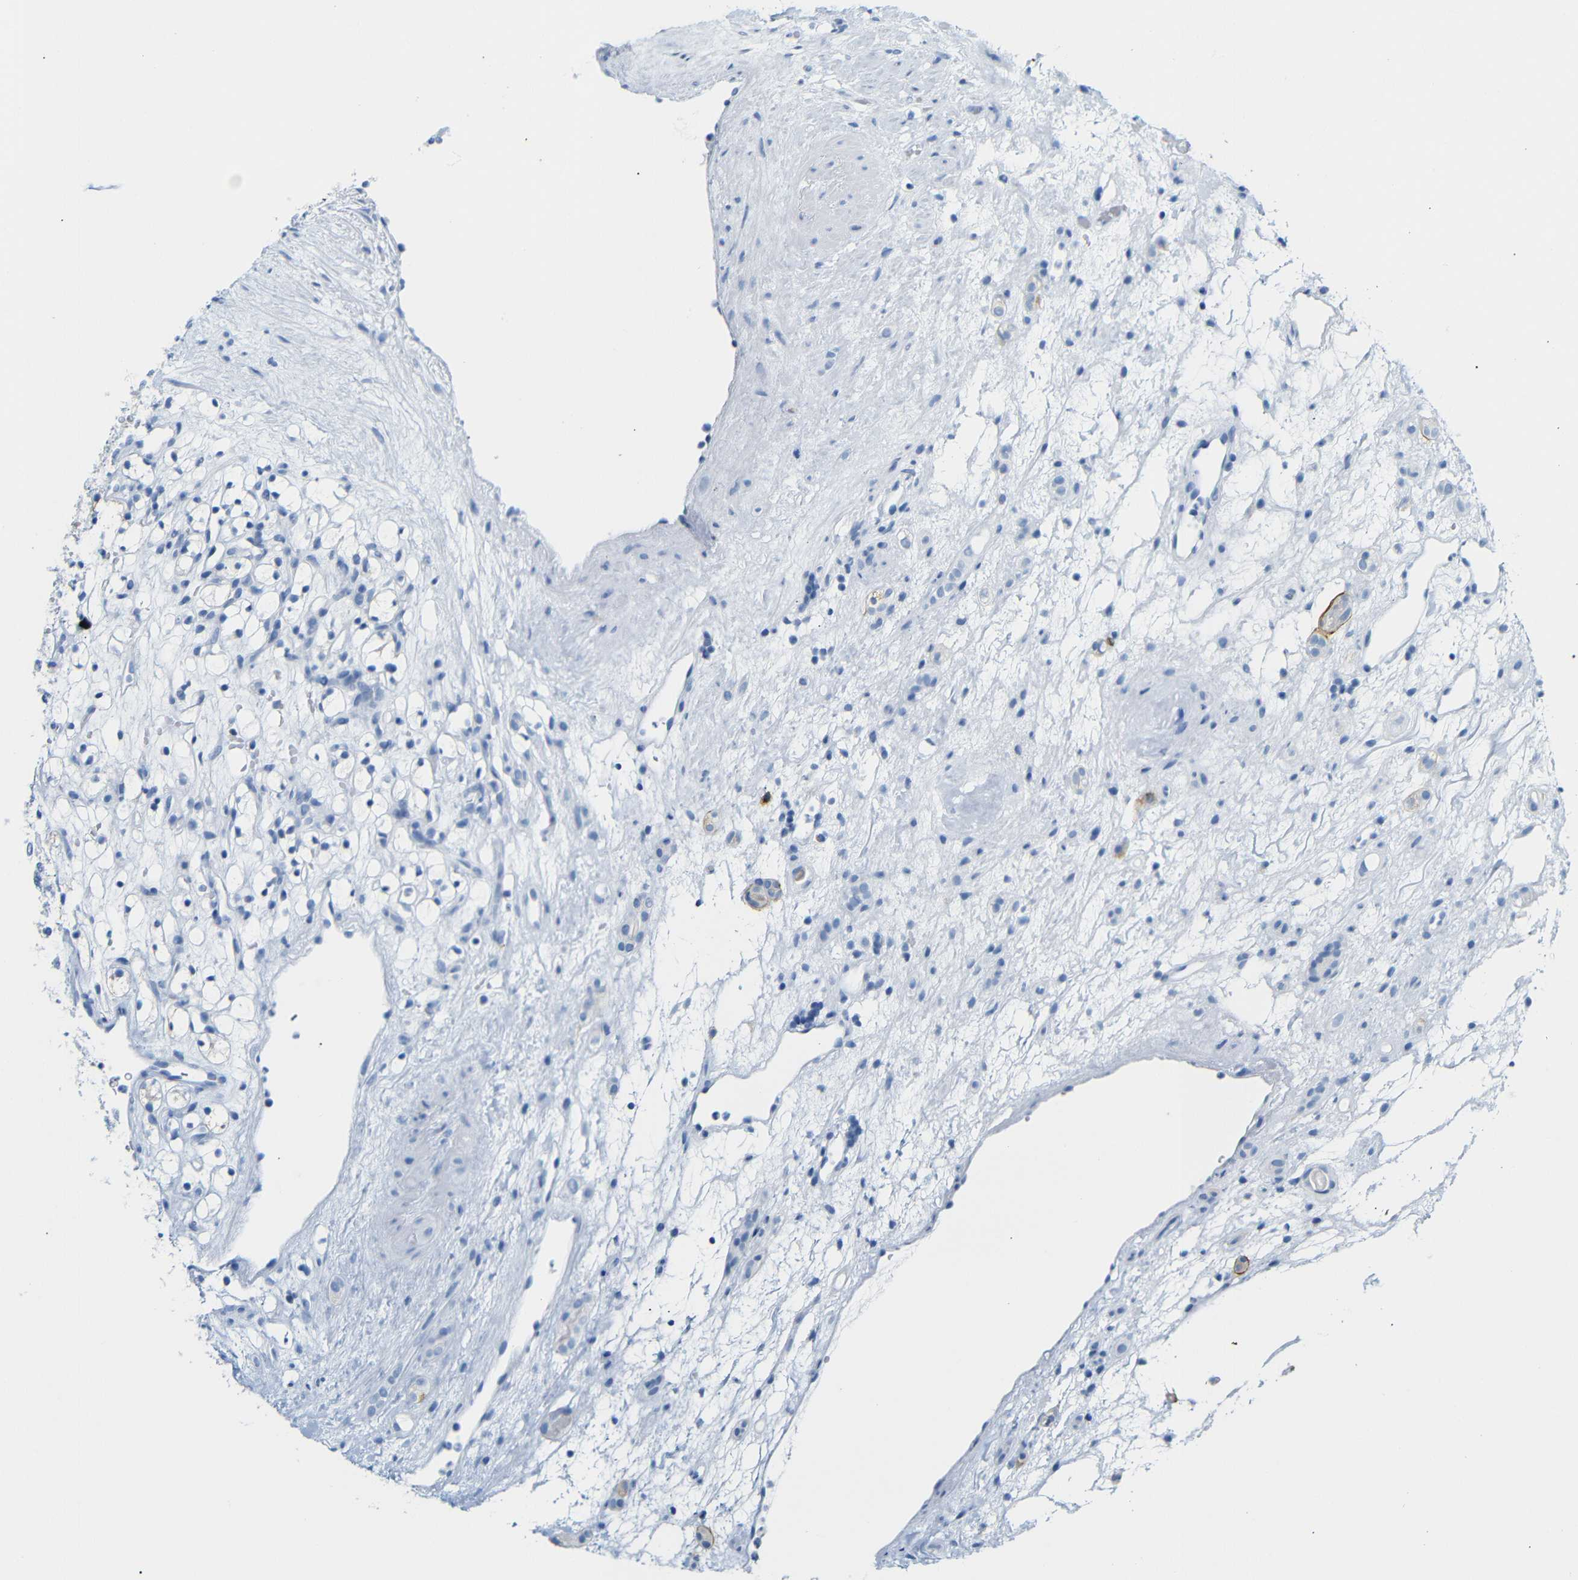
{"staining": {"intensity": "negative", "quantity": "none", "location": "none"}, "tissue": "renal cancer", "cell_type": "Tumor cells", "image_type": "cancer", "snomed": [{"axis": "morphology", "description": "Adenocarcinoma, NOS"}, {"axis": "topography", "description": "Kidney"}], "caption": "IHC image of neoplastic tissue: renal cancer stained with DAB (3,3'-diaminobenzidine) displays no significant protein expression in tumor cells.", "gene": "FCRL1", "patient": {"sex": "female", "age": 60}}